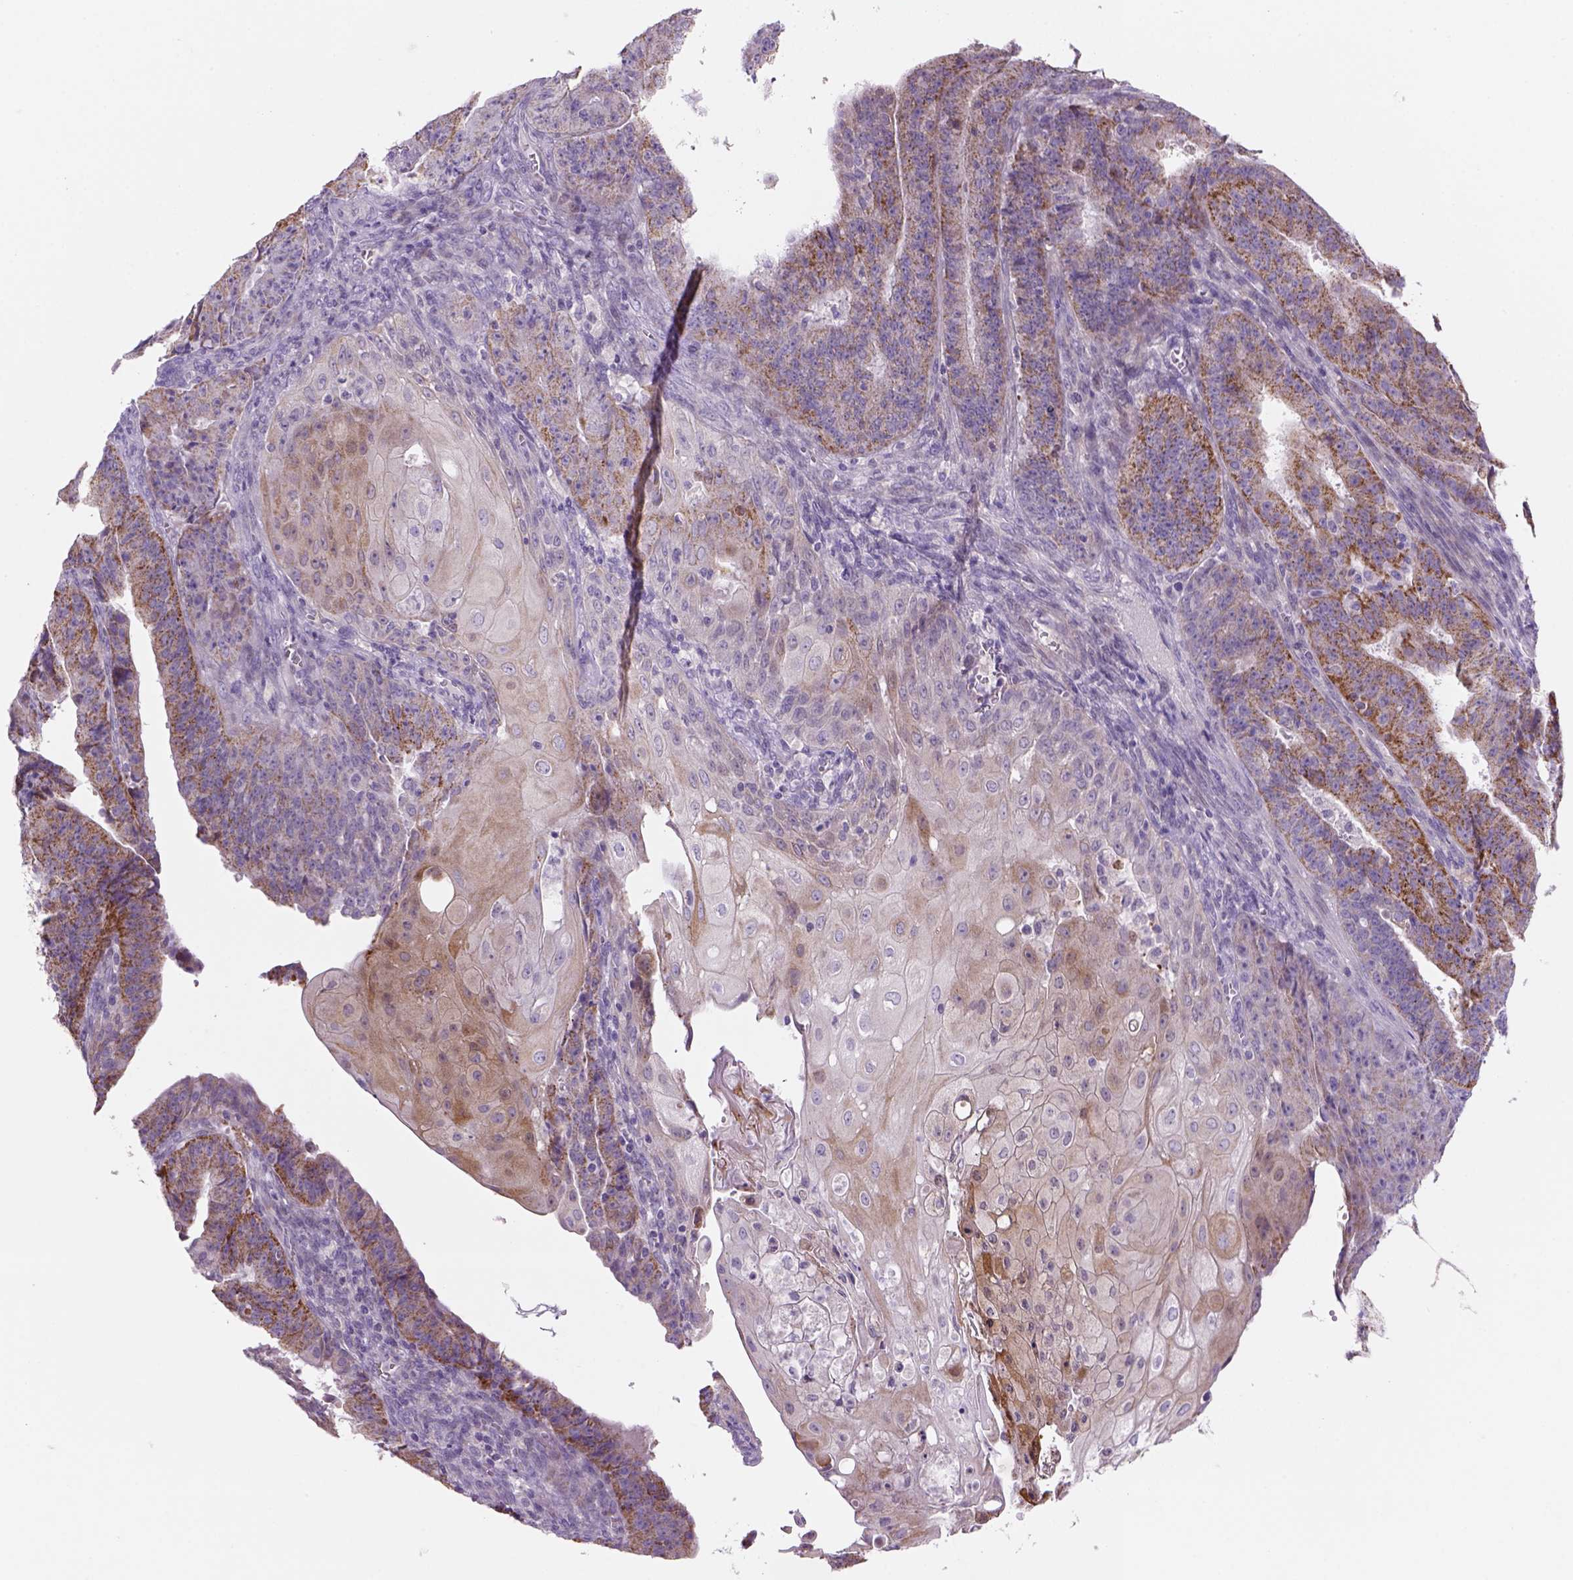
{"staining": {"intensity": "moderate", "quantity": "25%-75%", "location": "cytoplasmic/membranous"}, "tissue": "ovarian cancer", "cell_type": "Tumor cells", "image_type": "cancer", "snomed": [{"axis": "morphology", "description": "Carcinoma, endometroid"}, {"axis": "topography", "description": "Ovary"}], "caption": "DAB (3,3'-diaminobenzidine) immunohistochemical staining of human ovarian cancer (endometroid carcinoma) demonstrates moderate cytoplasmic/membranous protein positivity in about 25%-75% of tumor cells. The protein of interest is stained brown, and the nuclei are stained in blue (DAB IHC with brightfield microscopy, high magnification).", "gene": "ADGRV1", "patient": {"sex": "female", "age": 42}}